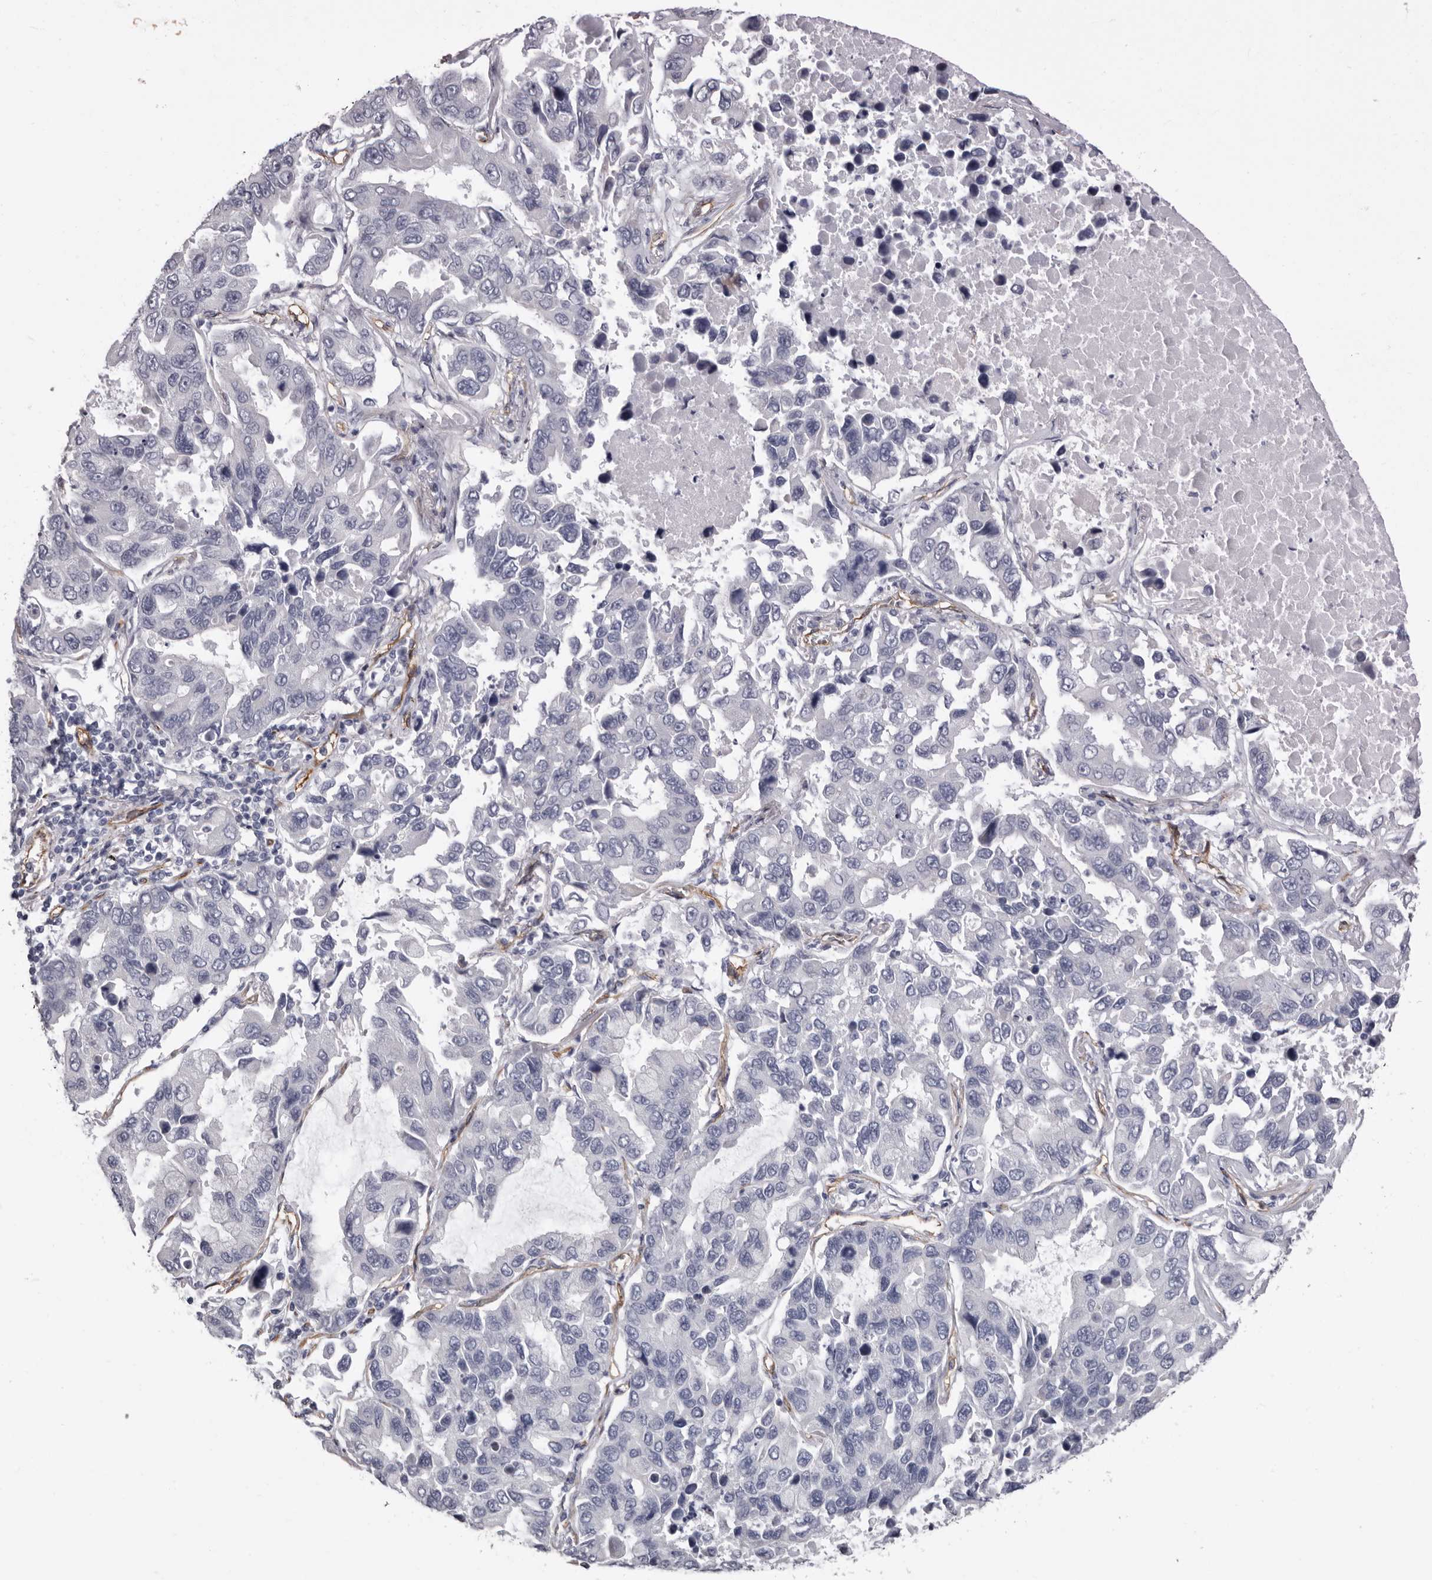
{"staining": {"intensity": "negative", "quantity": "none", "location": "none"}, "tissue": "lung cancer", "cell_type": "Tumor cells", "image_type": "cancer", "snomed": [{"axis": "morphology", "description": "Adenocarcinoma, NOS"}, {"axis": "topography", "description": "Lung"}], "caption": "An IHC micrograph of lung adenocarcinoma is shown. There is no staining in tumor cells of lung adenocarcinoma.", "gene": "ADGRL4", "patient": {"sex": "male", "age": 64}}